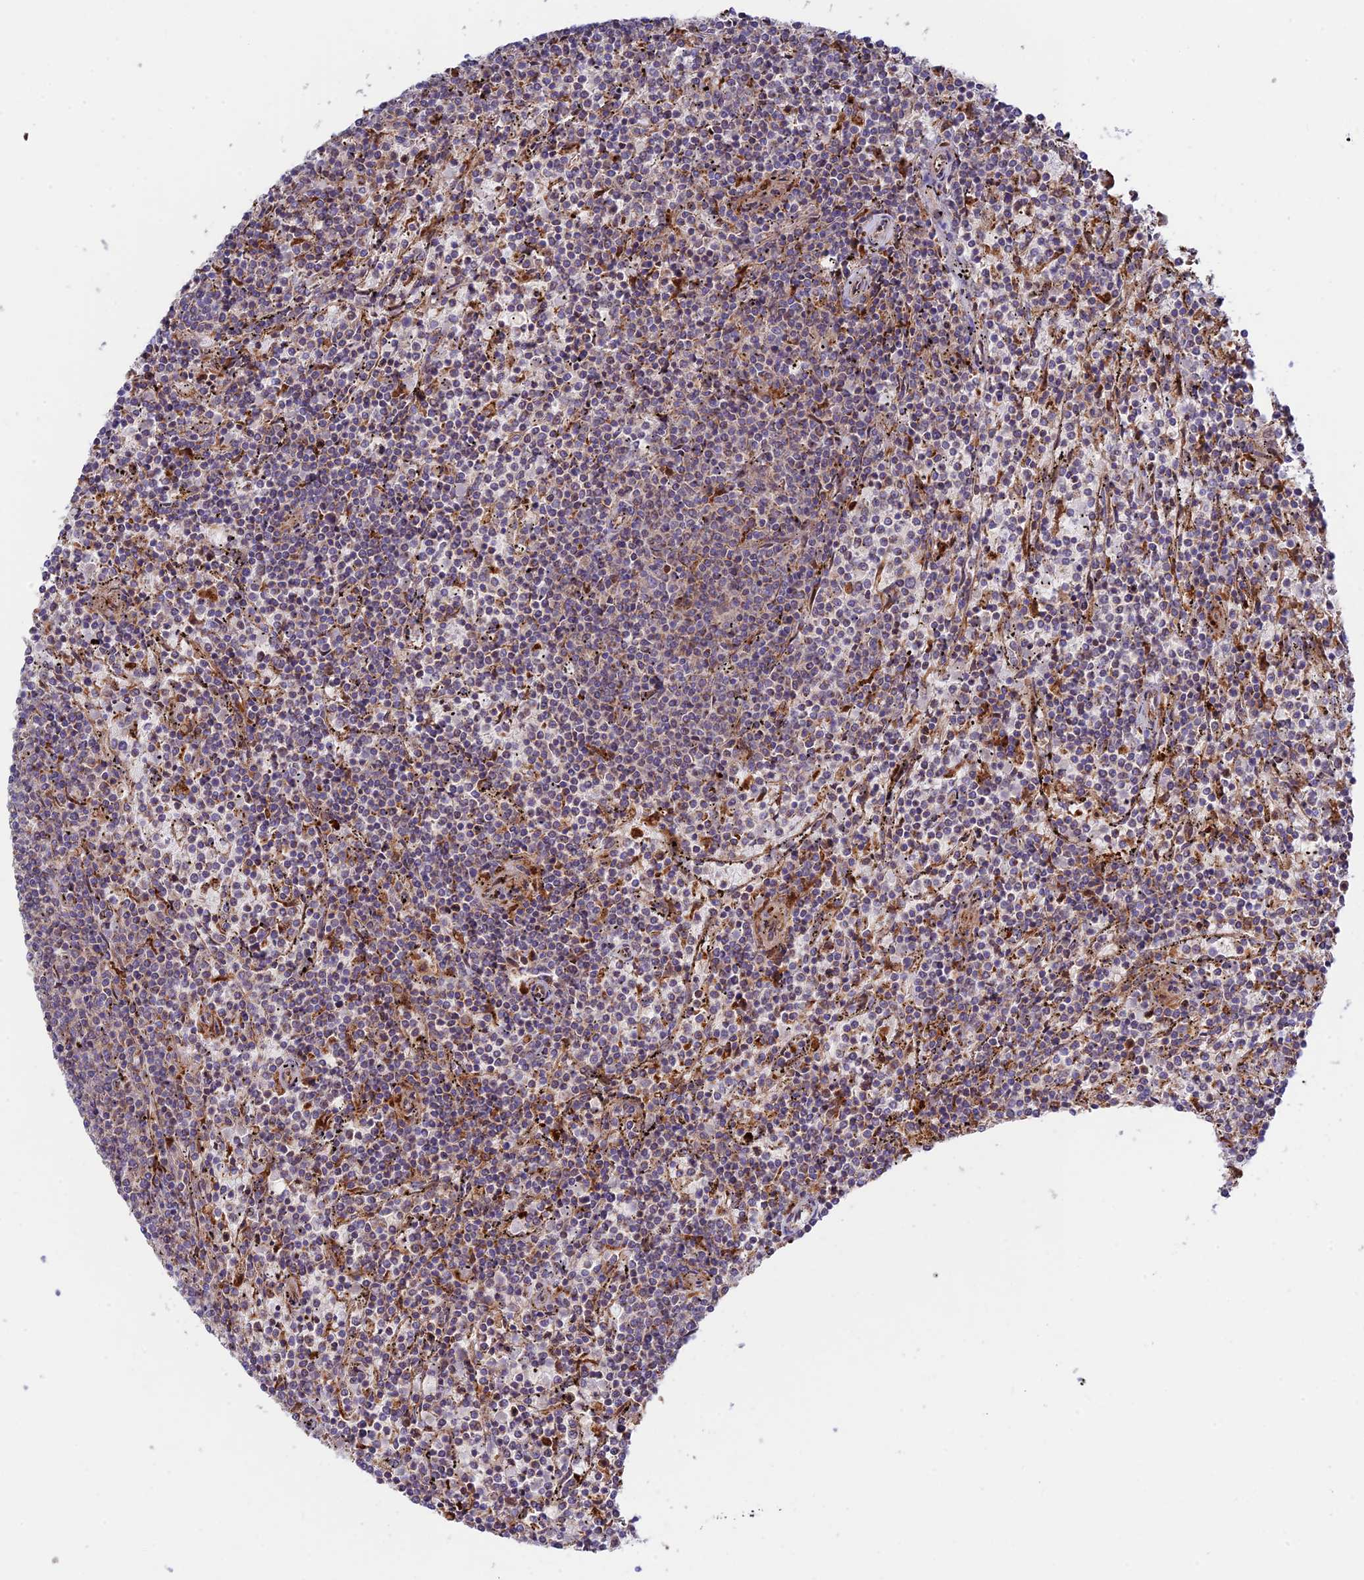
{"staining": {"intensity": "weak", "quantity": "<25%", "location": "cytoplasmic/membranous"}, "tissue": "lymphoma", "cell_type": "Tumor cells", "image_type": "cancer", "snomed": [{"axis": "morphology", "description": "Malignant lymphoma, non-Hodgkin's type, Low grade"}, {"axis": "topography", "description": "Spleen"}], "caption": "Immunohistochemical staining of lymphoma shows no significant positivity in tumor cells.", "gene": "FUOM", "patient": {"sex": "female", "age": 50}}